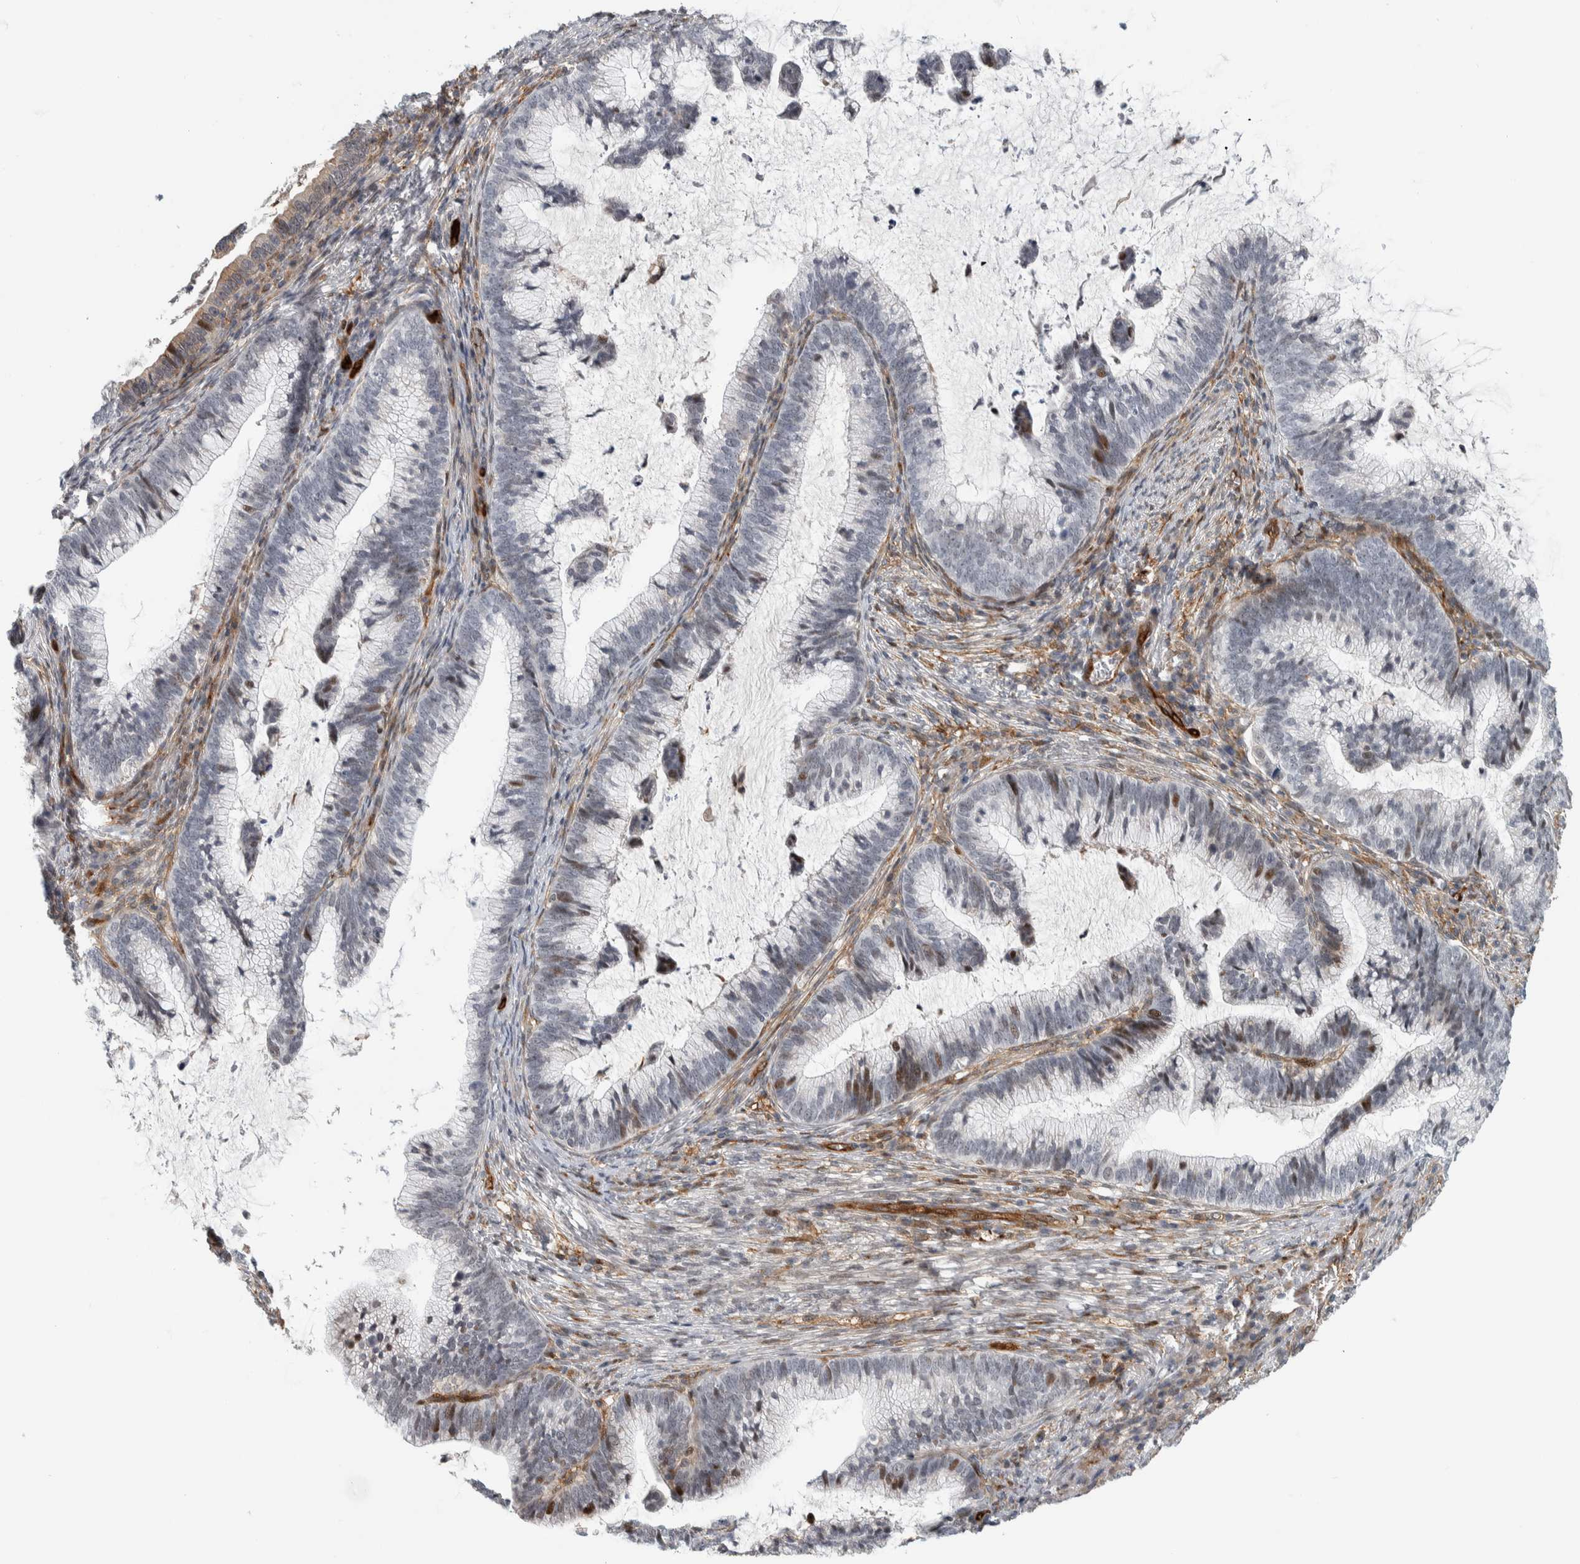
{"staining": {"intensity": "moderate", "quantity": "<25%", "location": "nuclear"}, "tissue": "cervical cancer", "cell_type": "Tumor cells", "image_type": "cancer", "snomed": [{"axis": "morphology", "description": "Adenocarcinoma, NOS"}, {"axis": "topography", "description": "Cervix"}], "caption": "A high-resolution micrograph shows IHC staining of cervical cancer (adenocarcinoma), which exhibits moderate nuclear staining in approximately <25% of tumor cells.", "gene": "MSL1", "patient": {"sex": "female", "age": 36}}